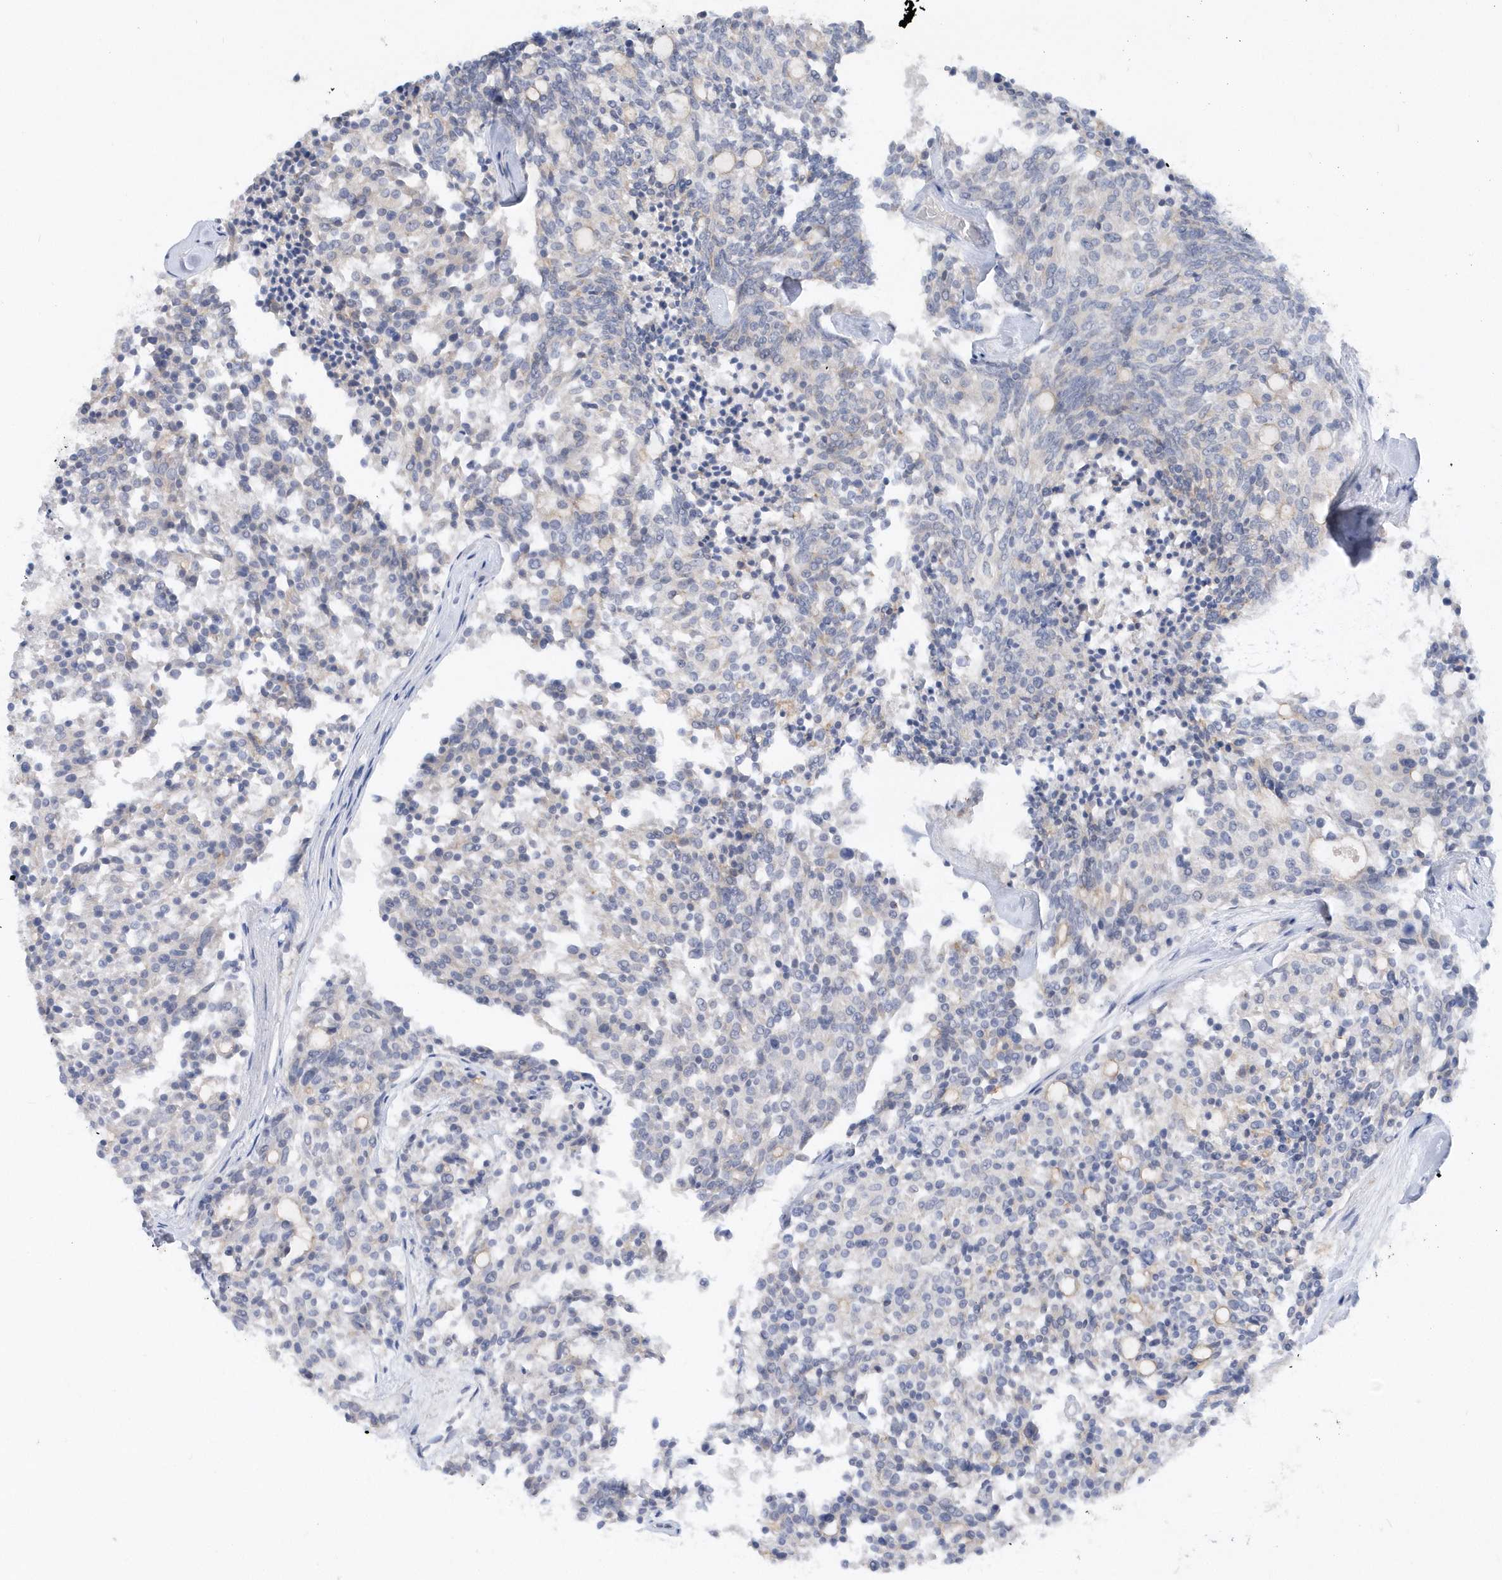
{"staining": {"intensity": "negative", "quantity": "none", "location": "none"}, "tissue": "carcinoid", "cell_type": "Tumor cells", "image_type": "cancer", "snomed": [{"axis": "morphology", "description": "Carcinoid, malignant, NOS"}, {"axis": "topography", "description": "Pancreas"}], "caption": "An image of human carcinoid is negative for staining in tumor cells.", "gene": "RPE", "patient": {"sex": "female", "age": 54}}